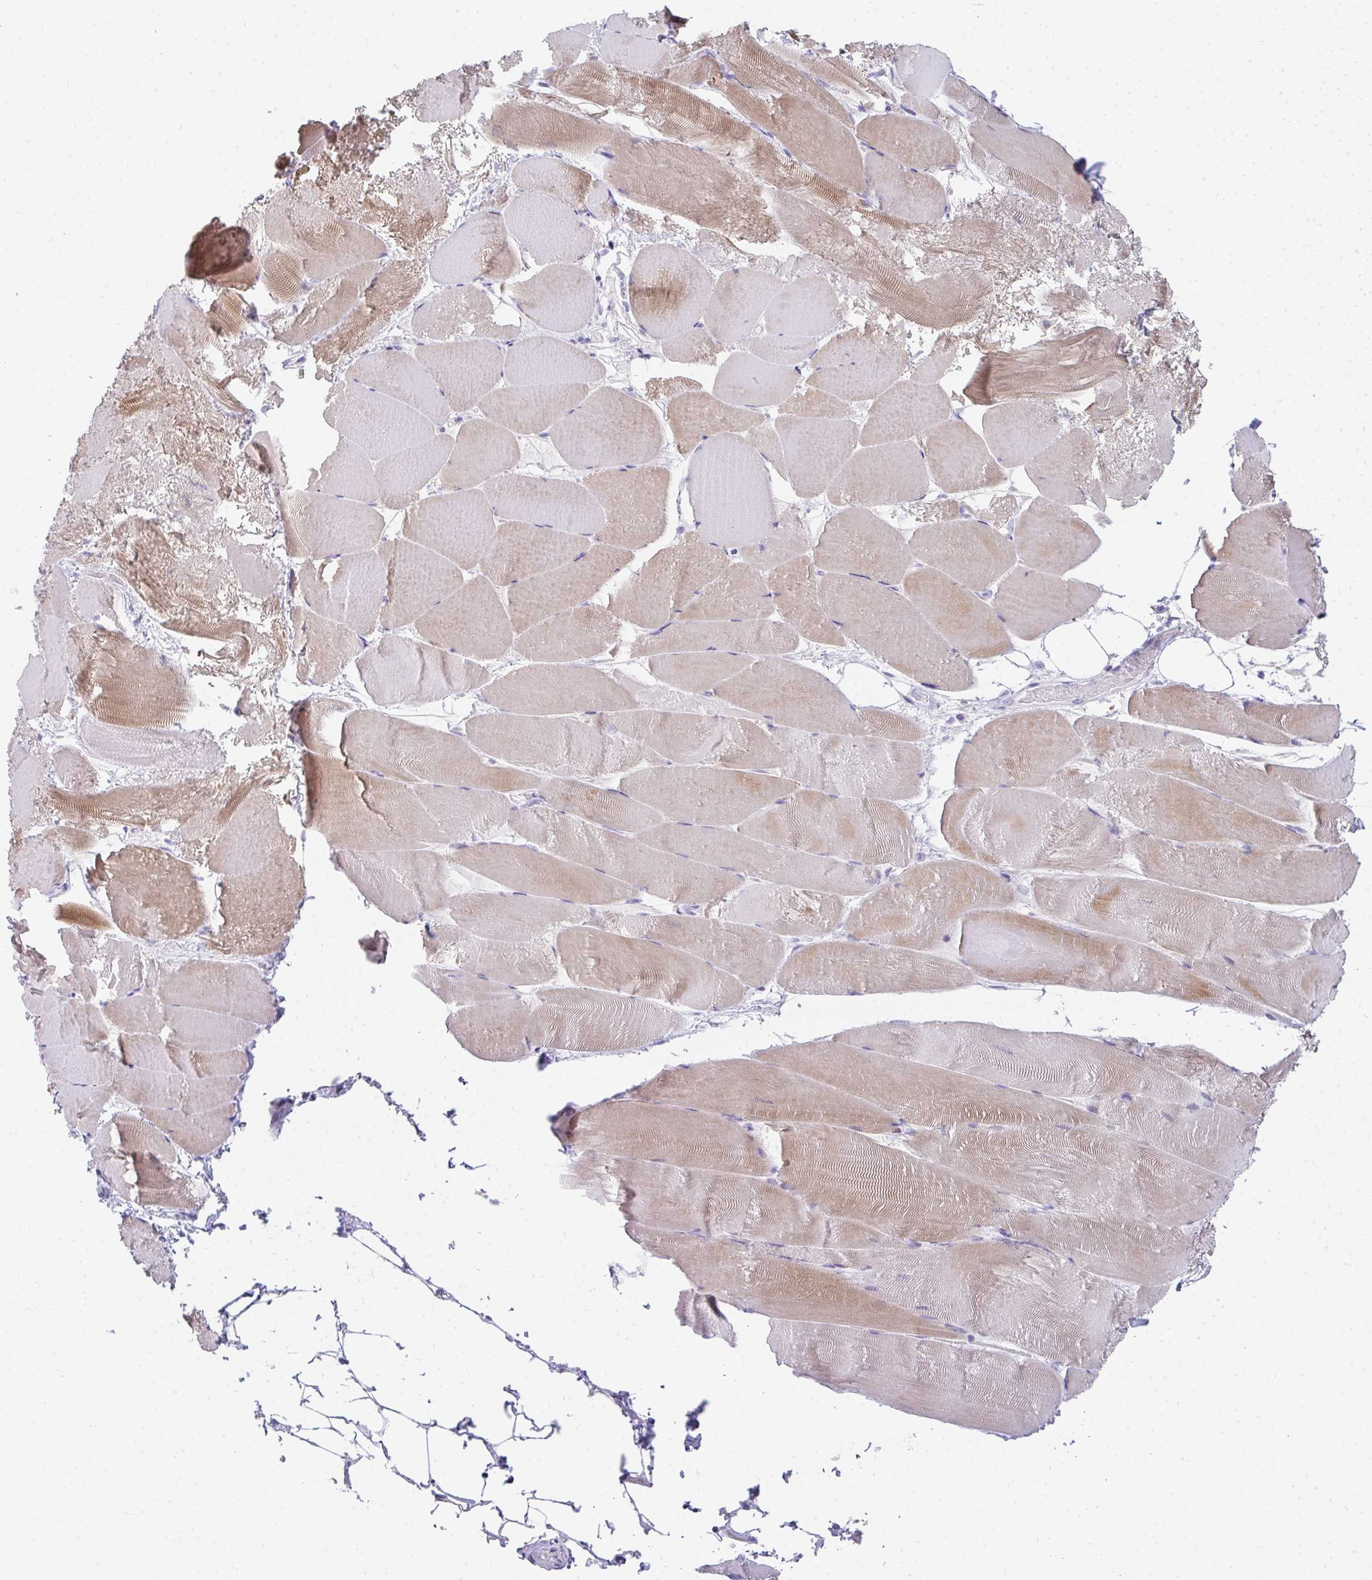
{"staining": {"intensity": "moderate", "quantity": "25%-75%", "location": "cytoplasmic/membranous"}, "tissue": "skeletal muscle", "cell_type": "Myocytes", "image_type": "normal", "snomed": [{"axis": "morphology", "description": "Normal tissue, NOS"}, {"axis": "topography", "description": "Skeletal muscle"}], "caption": "Approximately 25%-75% of myocytes in unremarkable skeletal muscle exhibit moderate cytoplasmic/membranous protein positivity as visualized by brown immunohistochemical staining.", "gene": "RLF", "patient": {"sex": "female", "age": 64}}